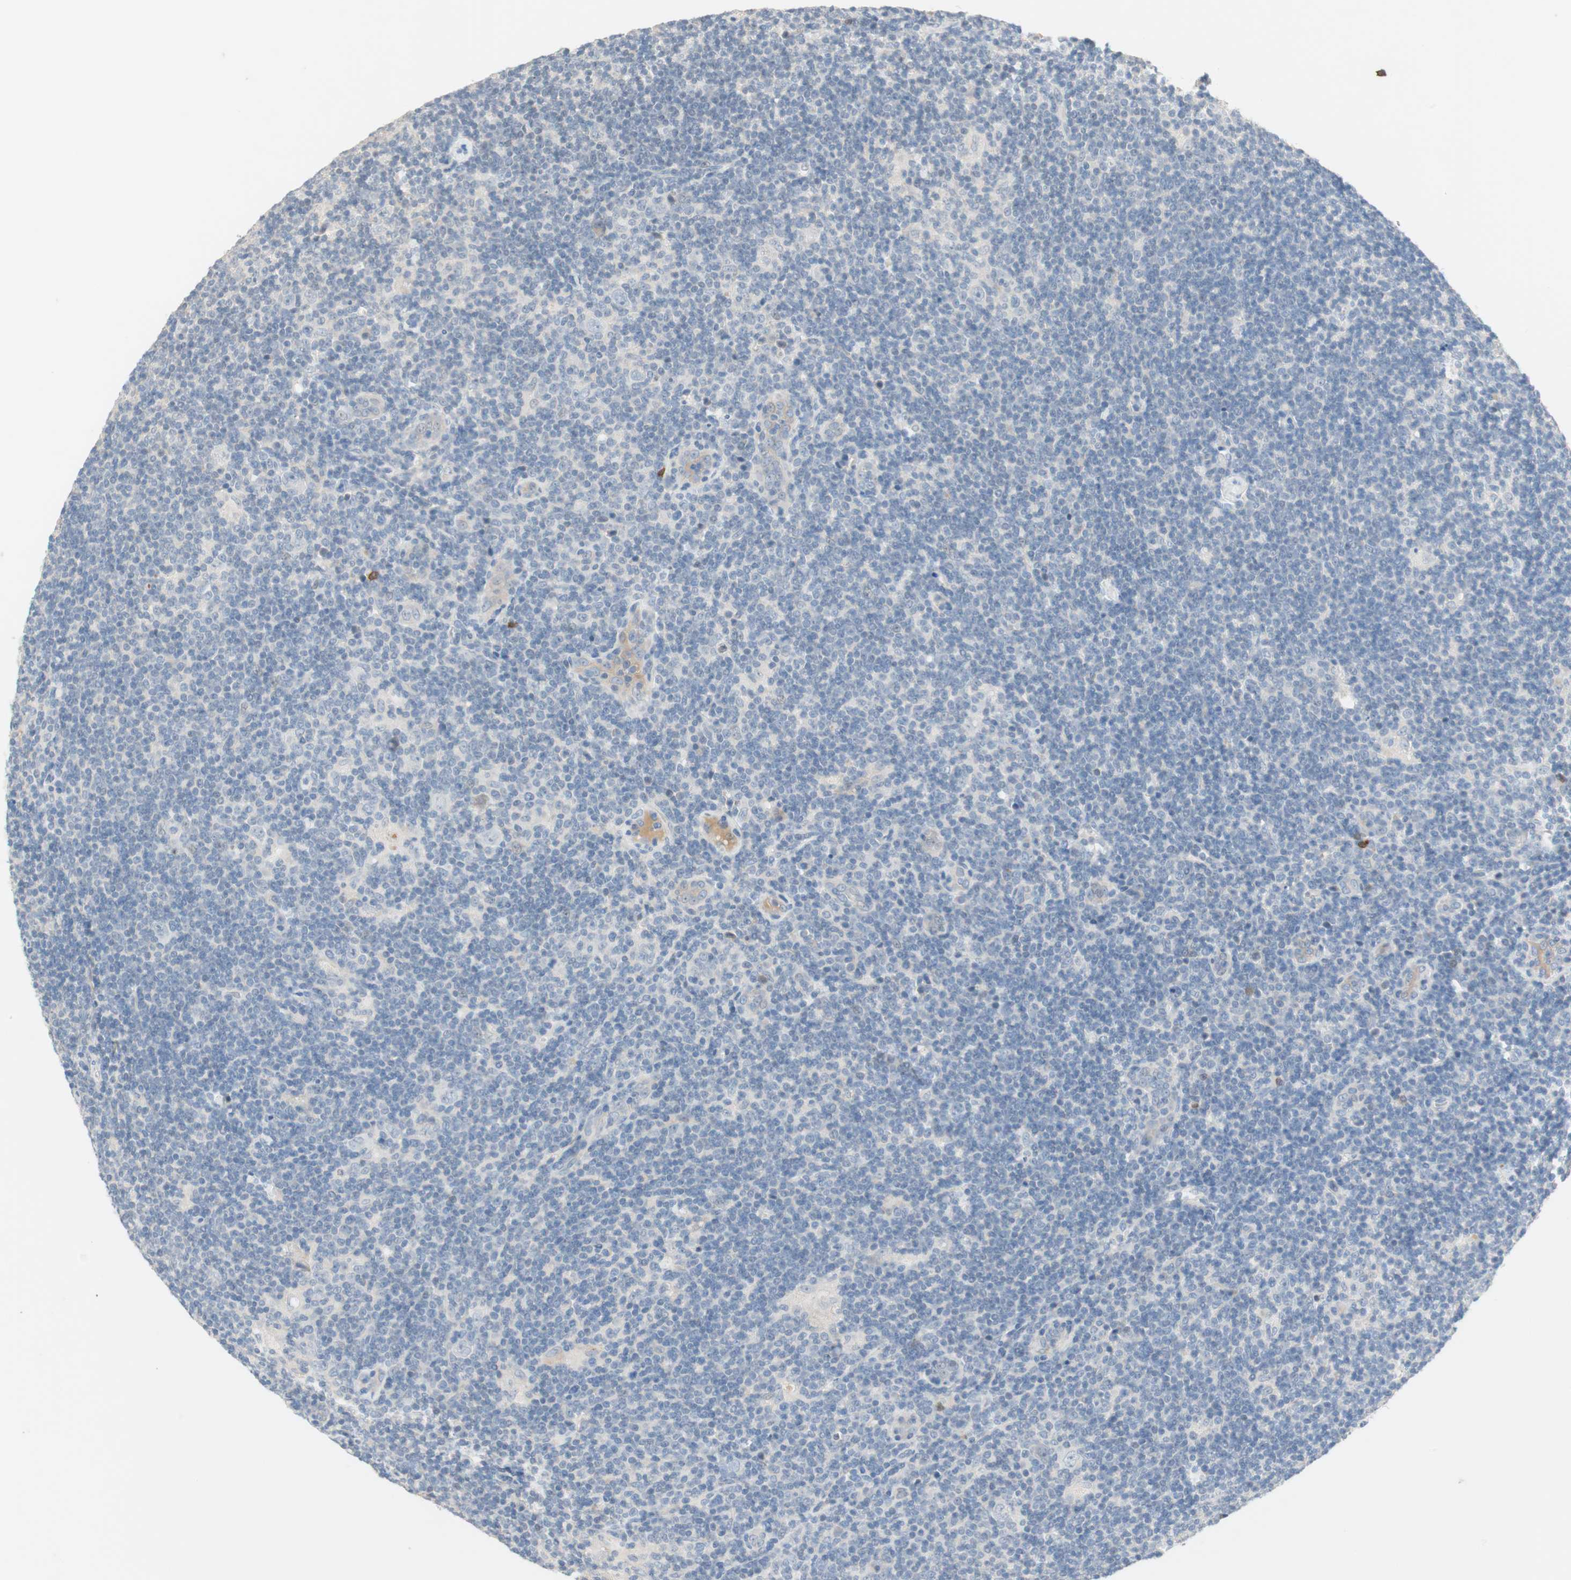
{"staining": {"intensity": "negative", "quantity": "none", "location": "none"}, "tissue": "lymphoma", "cell_type": "Tumor cells", "image_type": "cancer", "snomed": [{"axis": "morphology", "description": "Hodgkin's disease, NOS"}, {"axis": "topography", "description": "Lymph node"}], "caption": "A high-resolution photomicrograph shows IHC staining of lymphoma, which exhibits no significant positivity in tumor cells. (DAB (3,3'-diaminobenzidine) immunohistochemistry, high magnification).", "gene": "PDZK1", "patient": {"sex": "female", "age": 57}}